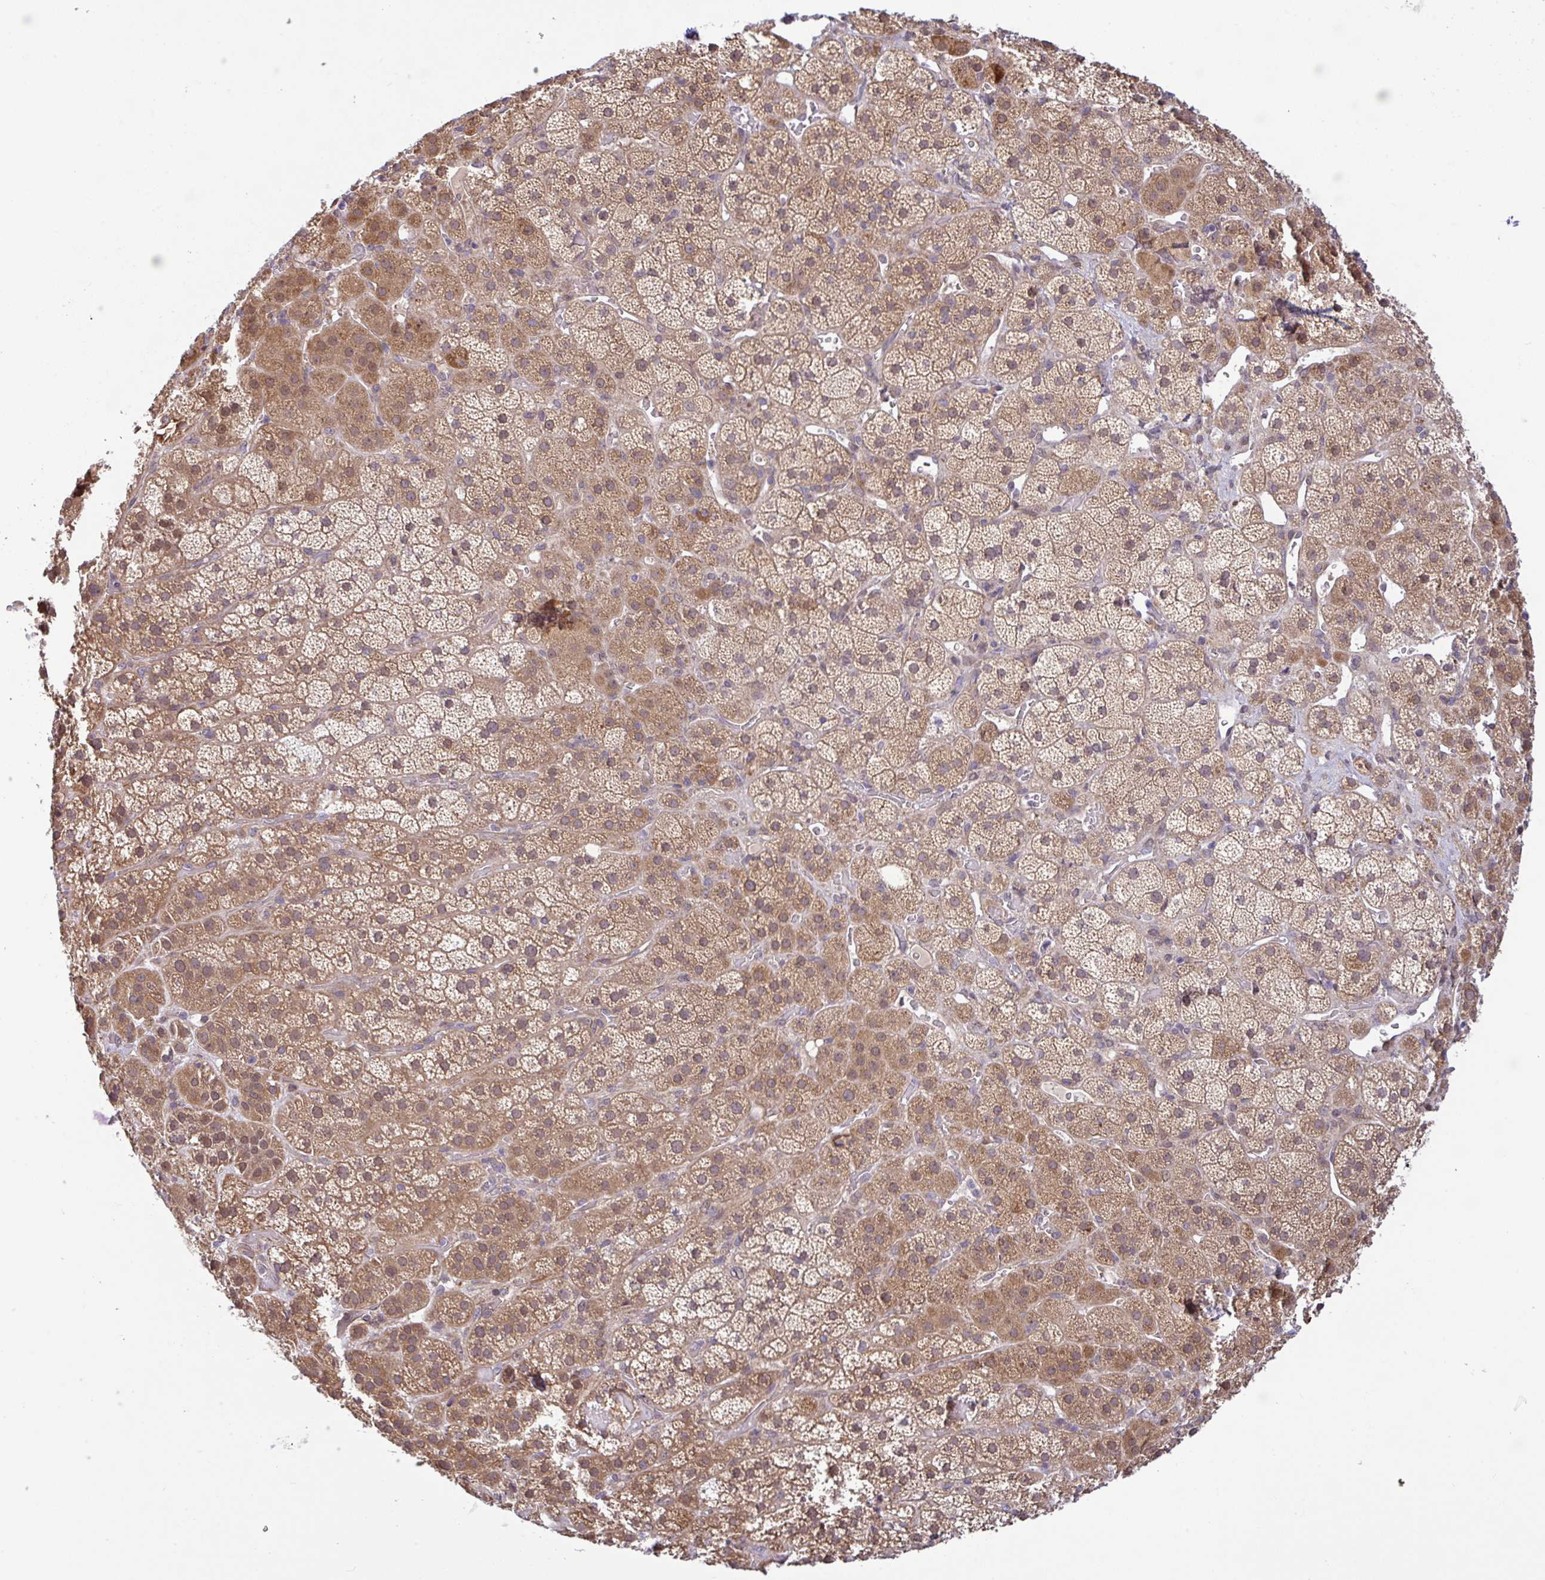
{"staining": {"intensity": "moderate", "quantity": ">75%", "location": "cytoplasmic/membranous"}, "tissue": "adrenal gland", "cell_type": "Glandular cells", "image_type": "normal", "snomed": [{"axis": "morphology", "description": "Normal tissue, NOS"}, {"axis": "topography", "description": "Adrenal gland"}], "caption": "IHC image of benign adrenal gland: adrenal gland stained using immunohistochemistry (IHC) exhibits medium levels of moderate protein expression localized specifically in the cytoplasmic/membranous of glandular cells, appearing as a cytoplasmic/membranous brown color.", "gene": "UBE4A", "patient": {"sex": "male", "age": 57}}